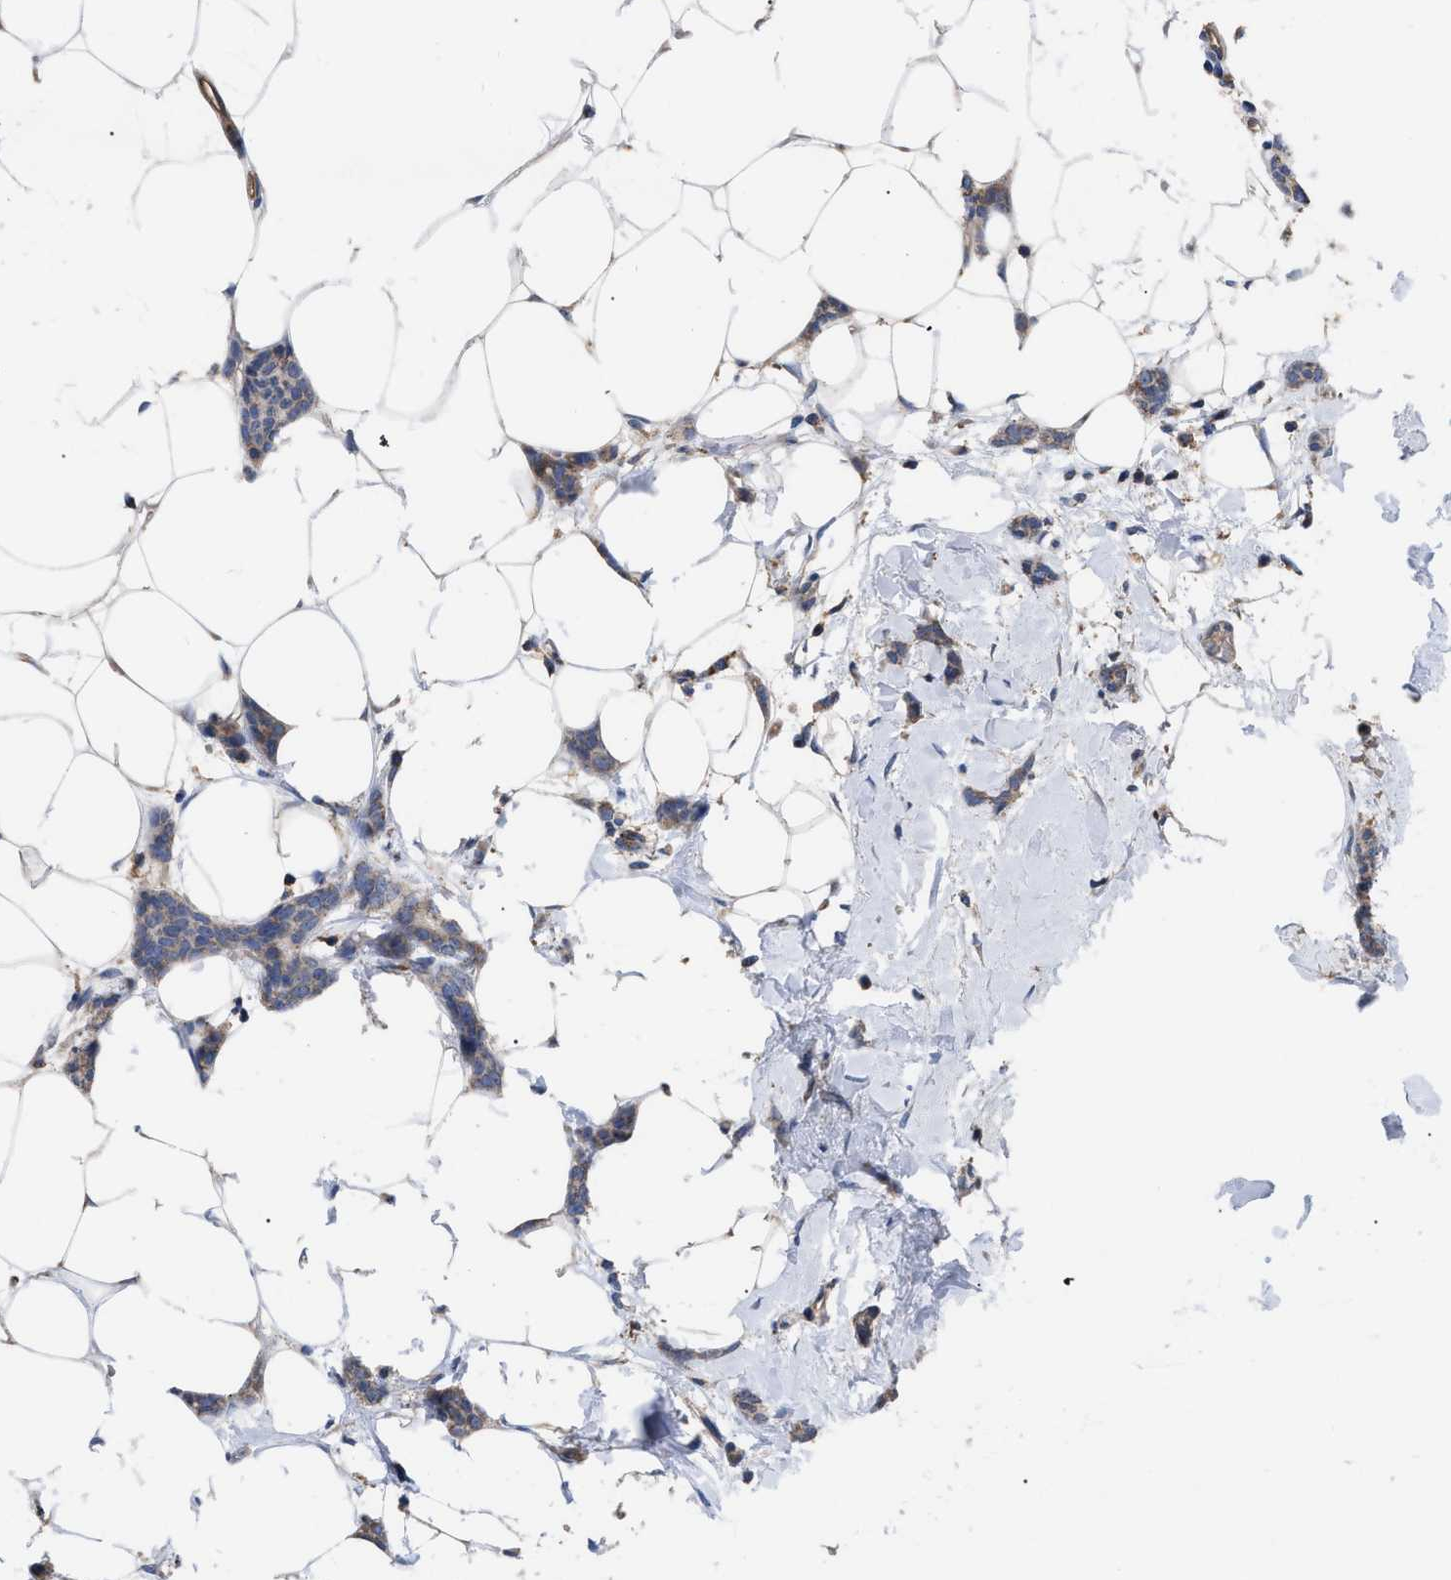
{"staining": {"intensity": "weak", "quantity": ">75%", "location": "cytoplasmic/membranous"}, "tissue": "breast cancer", "cell_type": "Tumor cells", "image_type": "cancer", "snomed": [{"axis": "morphology", "description": "Lobular carcinoma"}, {"axis": "topography", "description": "Skin"}, {"axis": "topography", "description": "Breast"}], "caption": "The image demonstrates staining of breast cancer, revealing weak cytoplasmic/membranous protein positivity (brown color) within tumor cells. Immunohistochemistry (ihc) stains the protein of interest in brown and the nuclei are stained blue.", "gene": "FAM171A2", "patient": {"sex": "female", "age": 46}}